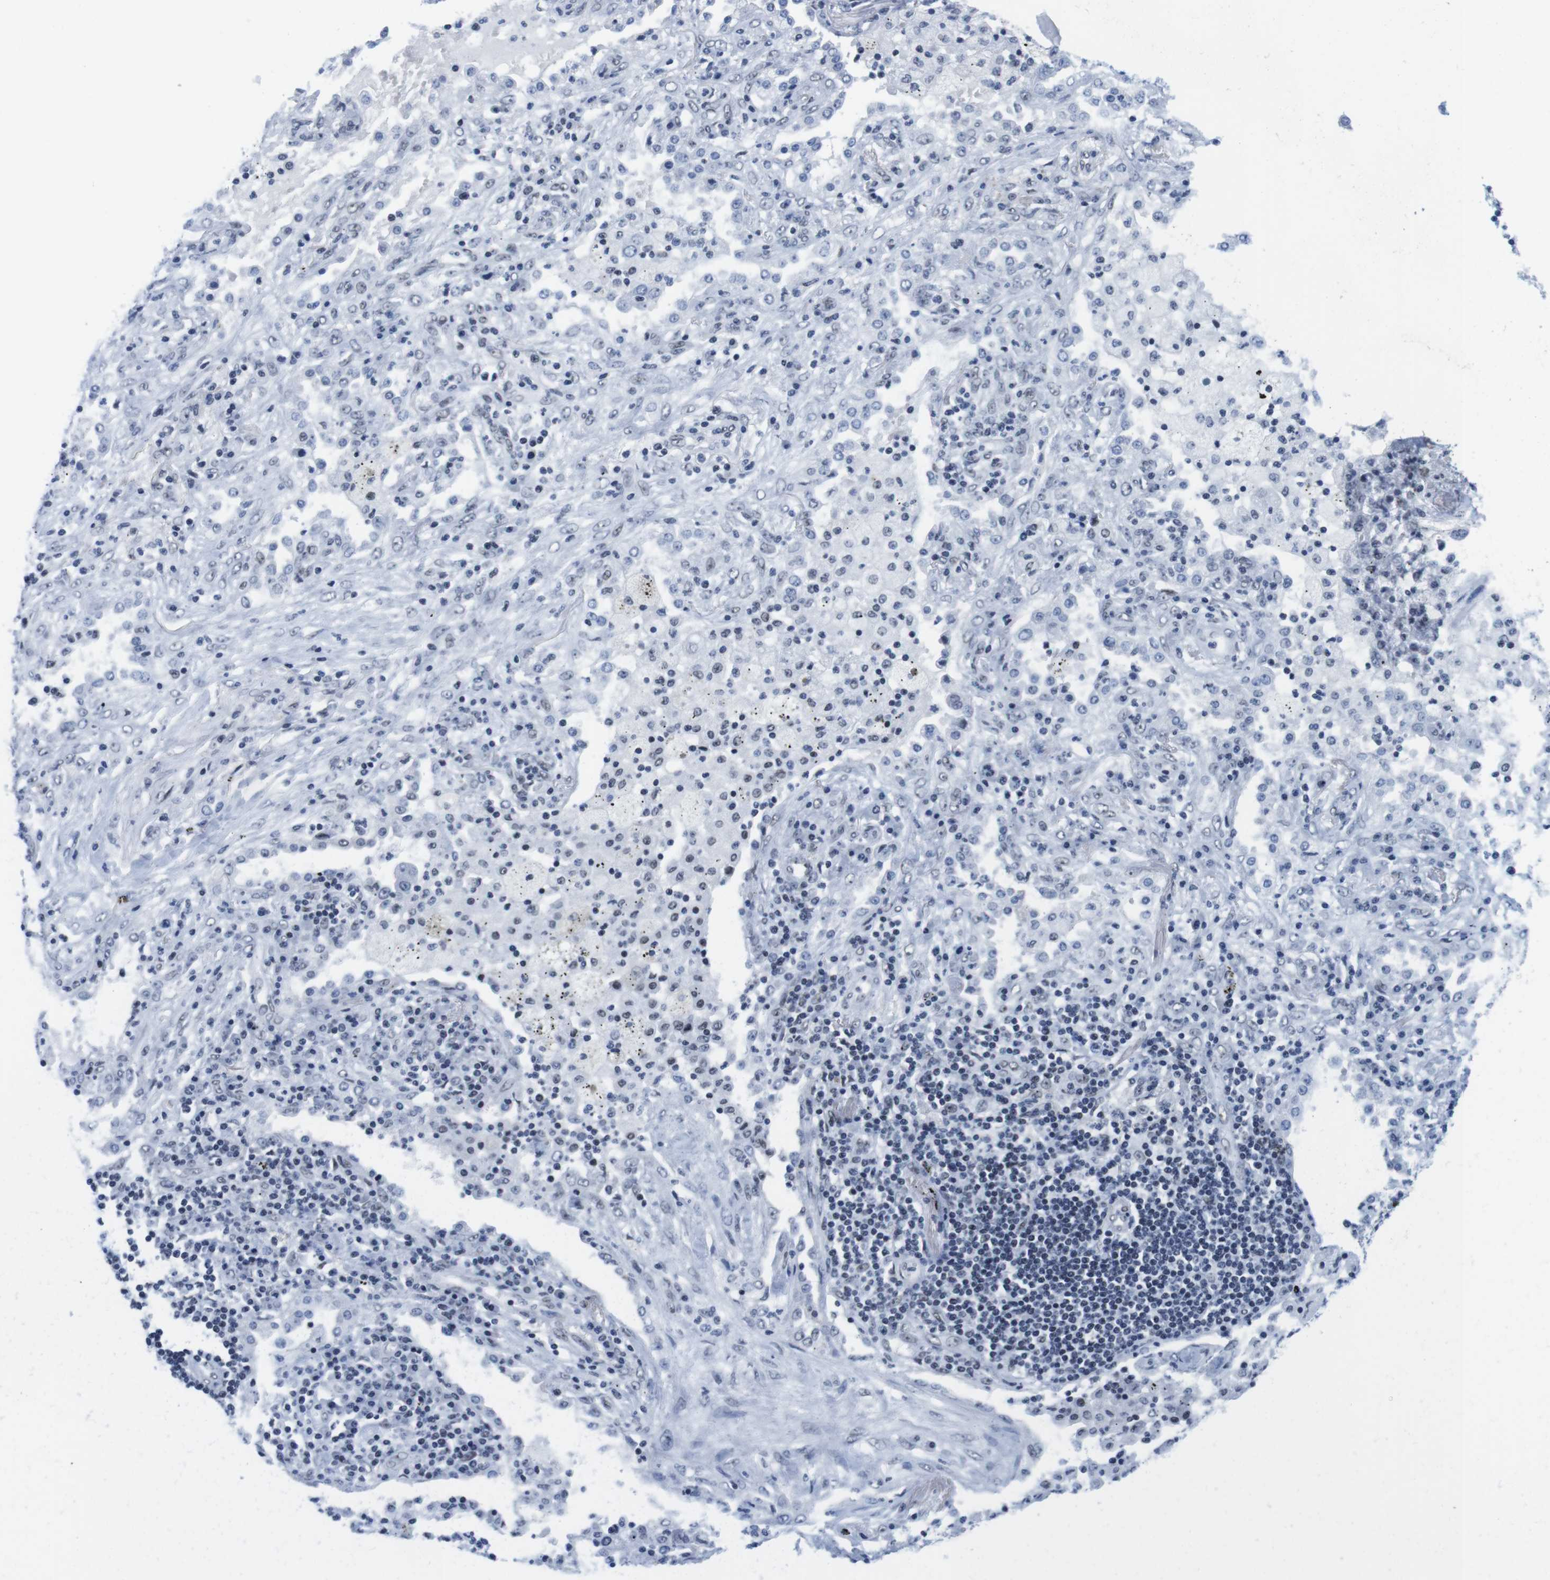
{"staining": {"intensity": "weak", "quantity": "<25%", "location": "nuclear"}, "tissue": "lung cancer", "cell_type": "Tumor cells", "image_type": "cancer", "snomed": [{"axis": "morphology", "description": "Squamous cell carcinoma, NOS"}, {"axis": "topography", "description": "Lung"}], "caption": "A photomicrograph of human lung cancer (squamous cell carcinoma) is negative for staining in tumor cells.", "gene": "IFI16", "patient": {"sex": "female", "age": 63}}